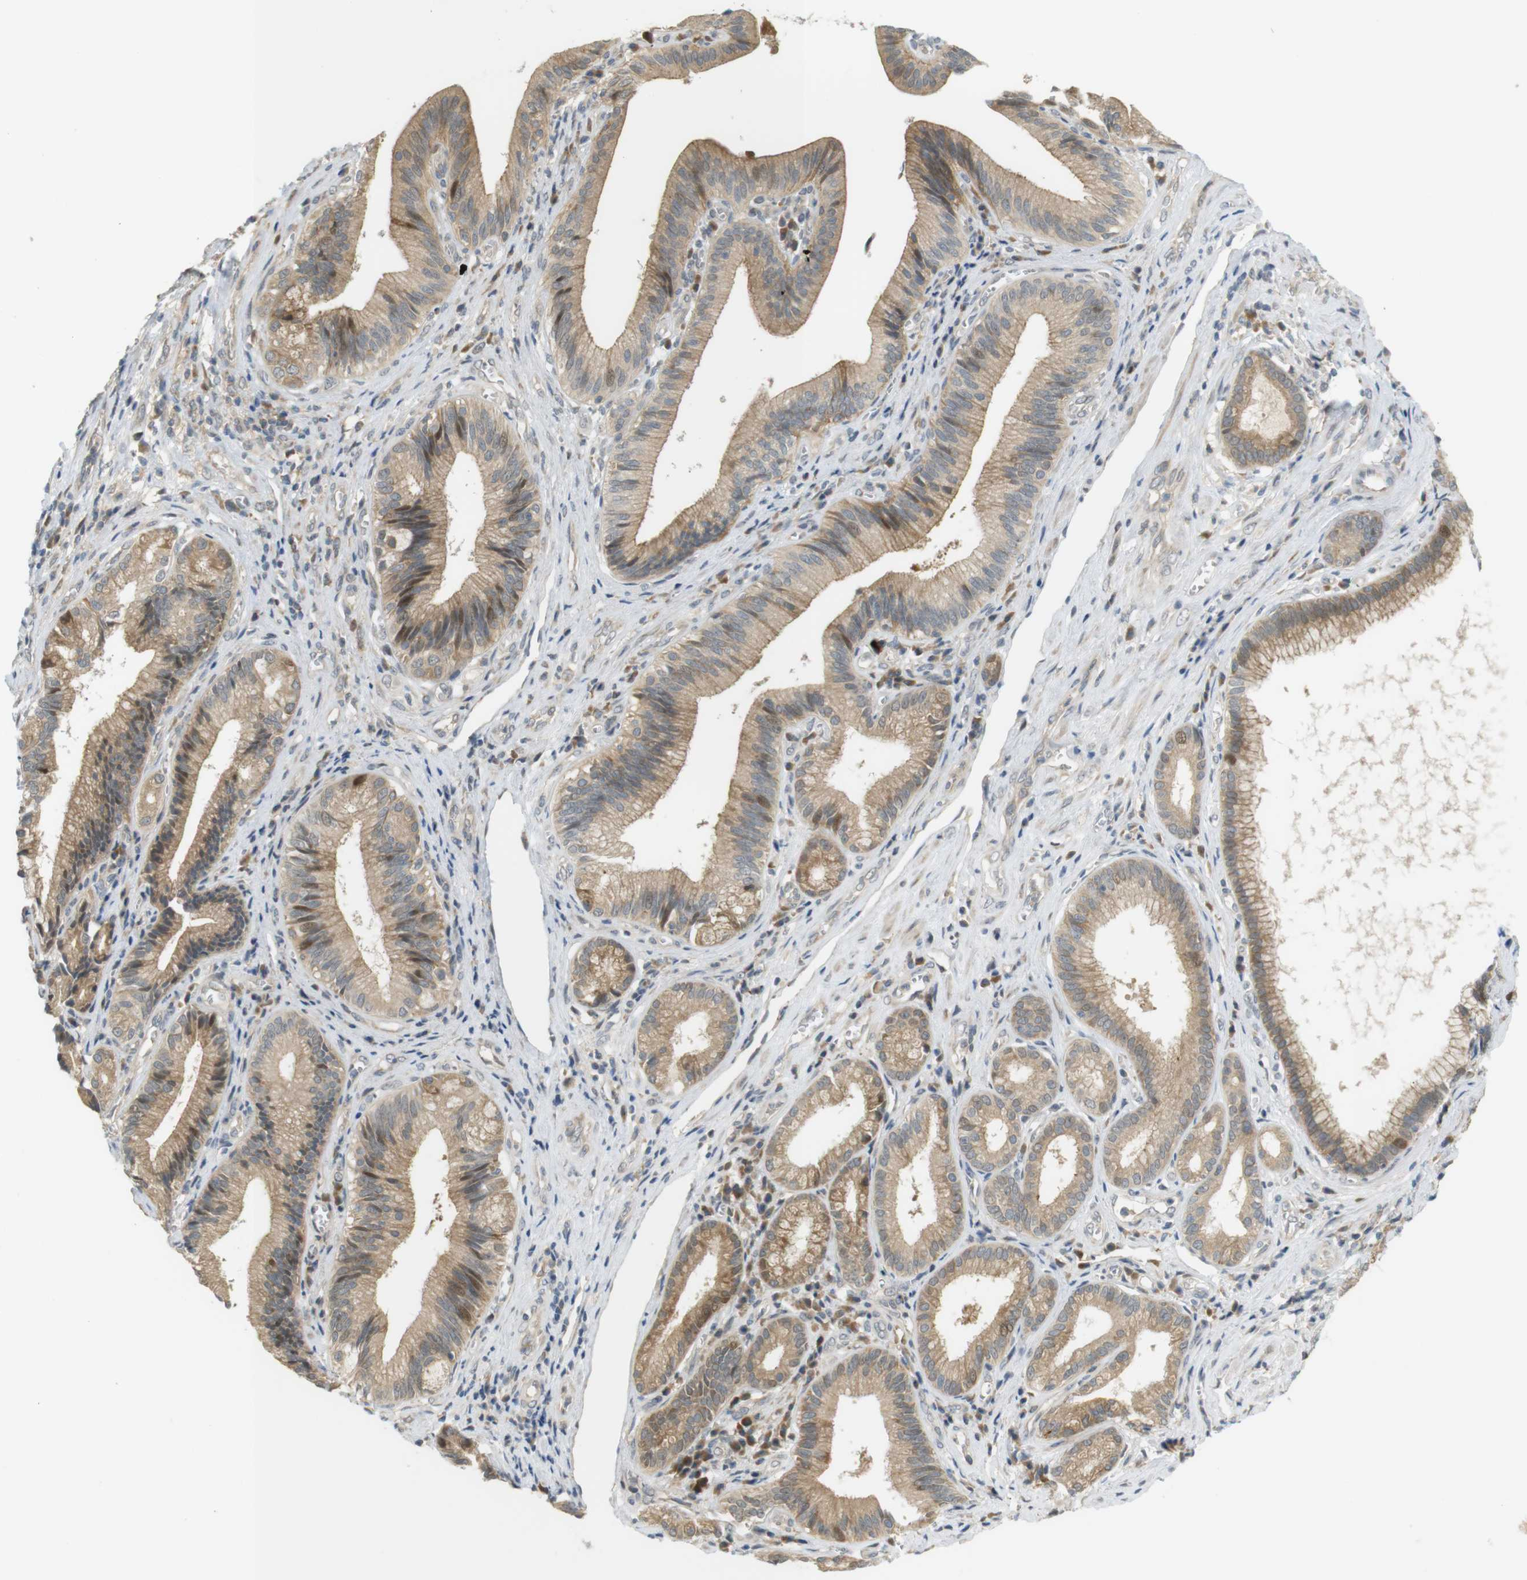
{"staining": {"intensity": "moderate", "quantity": ">75%", "location": "cytoplasmic/membranous"}, "tissue": "pancreatic cancer", "cell_type": "Tumor cells", "image_type": "cancer", "snomed": [{"axis": "morphology", "description": "Adenocarcinoma, NOS"}, {"axis": "topography", "description": "Pancreas"}], "caption": "Approximately >75% of tumor cells in adenocarcinoma (pancreatic) display moderate cytoplasmic/membranous protein expression as visualized by brown immunohistochemical staining.", "gene": "CLRN3", "patient": {"sex": "female", "age": 75}}